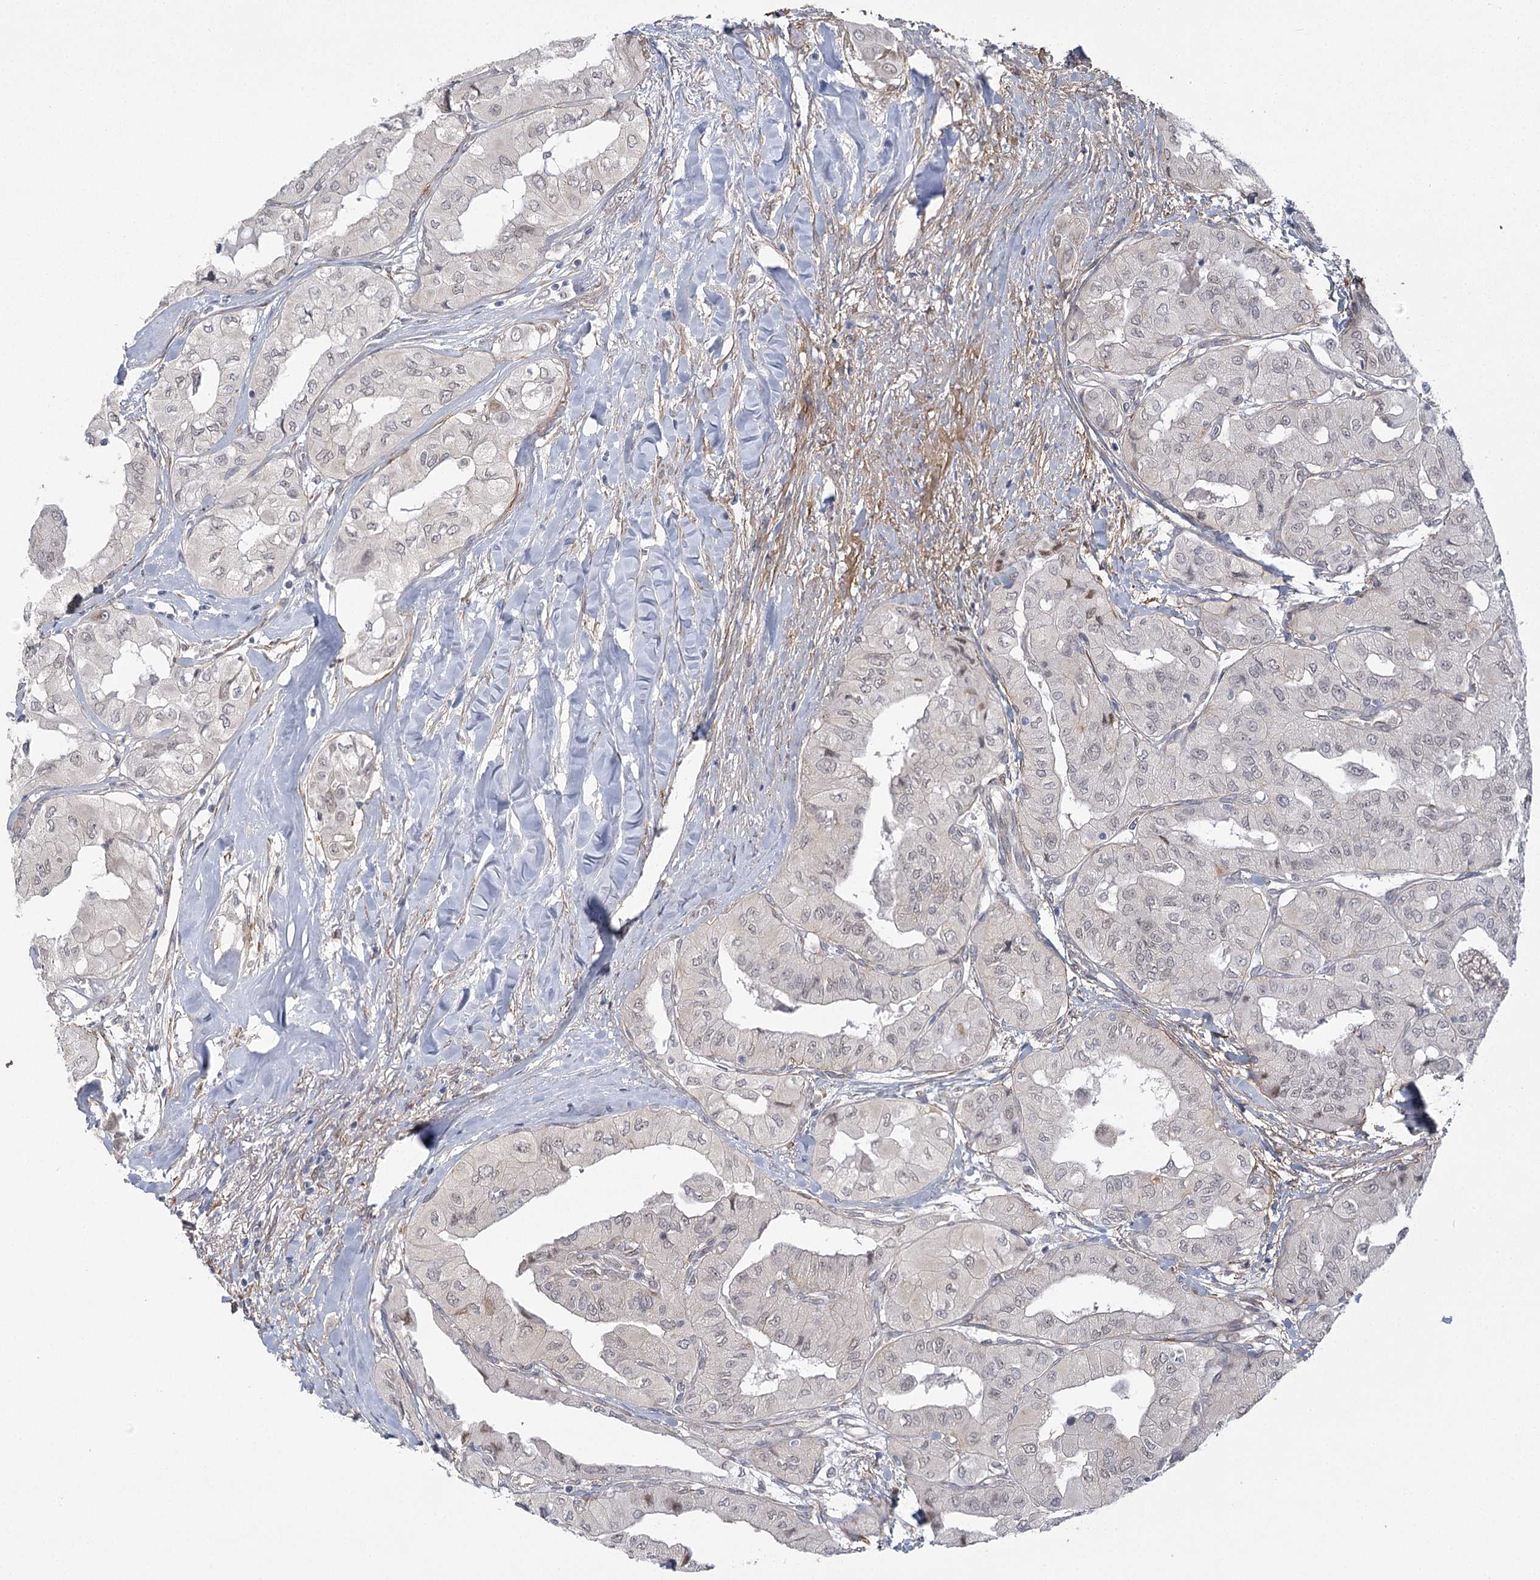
{"staining": {"intensity": "negative", "quantity": "none", "location": "none"}, "tissue": "thyroid cancer", "cell_type": "Tumor cells", "image_type": "cancer", "snomed": [{"axis": "morphology", "description": "Papillary adenocarcinoma, NOS"}, {"axis": "topography", "description": "Thyroid gland"}], "caption": "Immunohistochemistry (IHC) of human thyroid cancer (papillary adenocarcinoma) shows no expression in tumor cells. The staining was performed using DAB (3,3'-diaminobenzidine) to visualize the protein expression in brown, while the nuclei were stained in blue with hematoxylin (Magnification: 20x).", "gene": "MED28", "patient": {"sex": "female", "age": 59}}